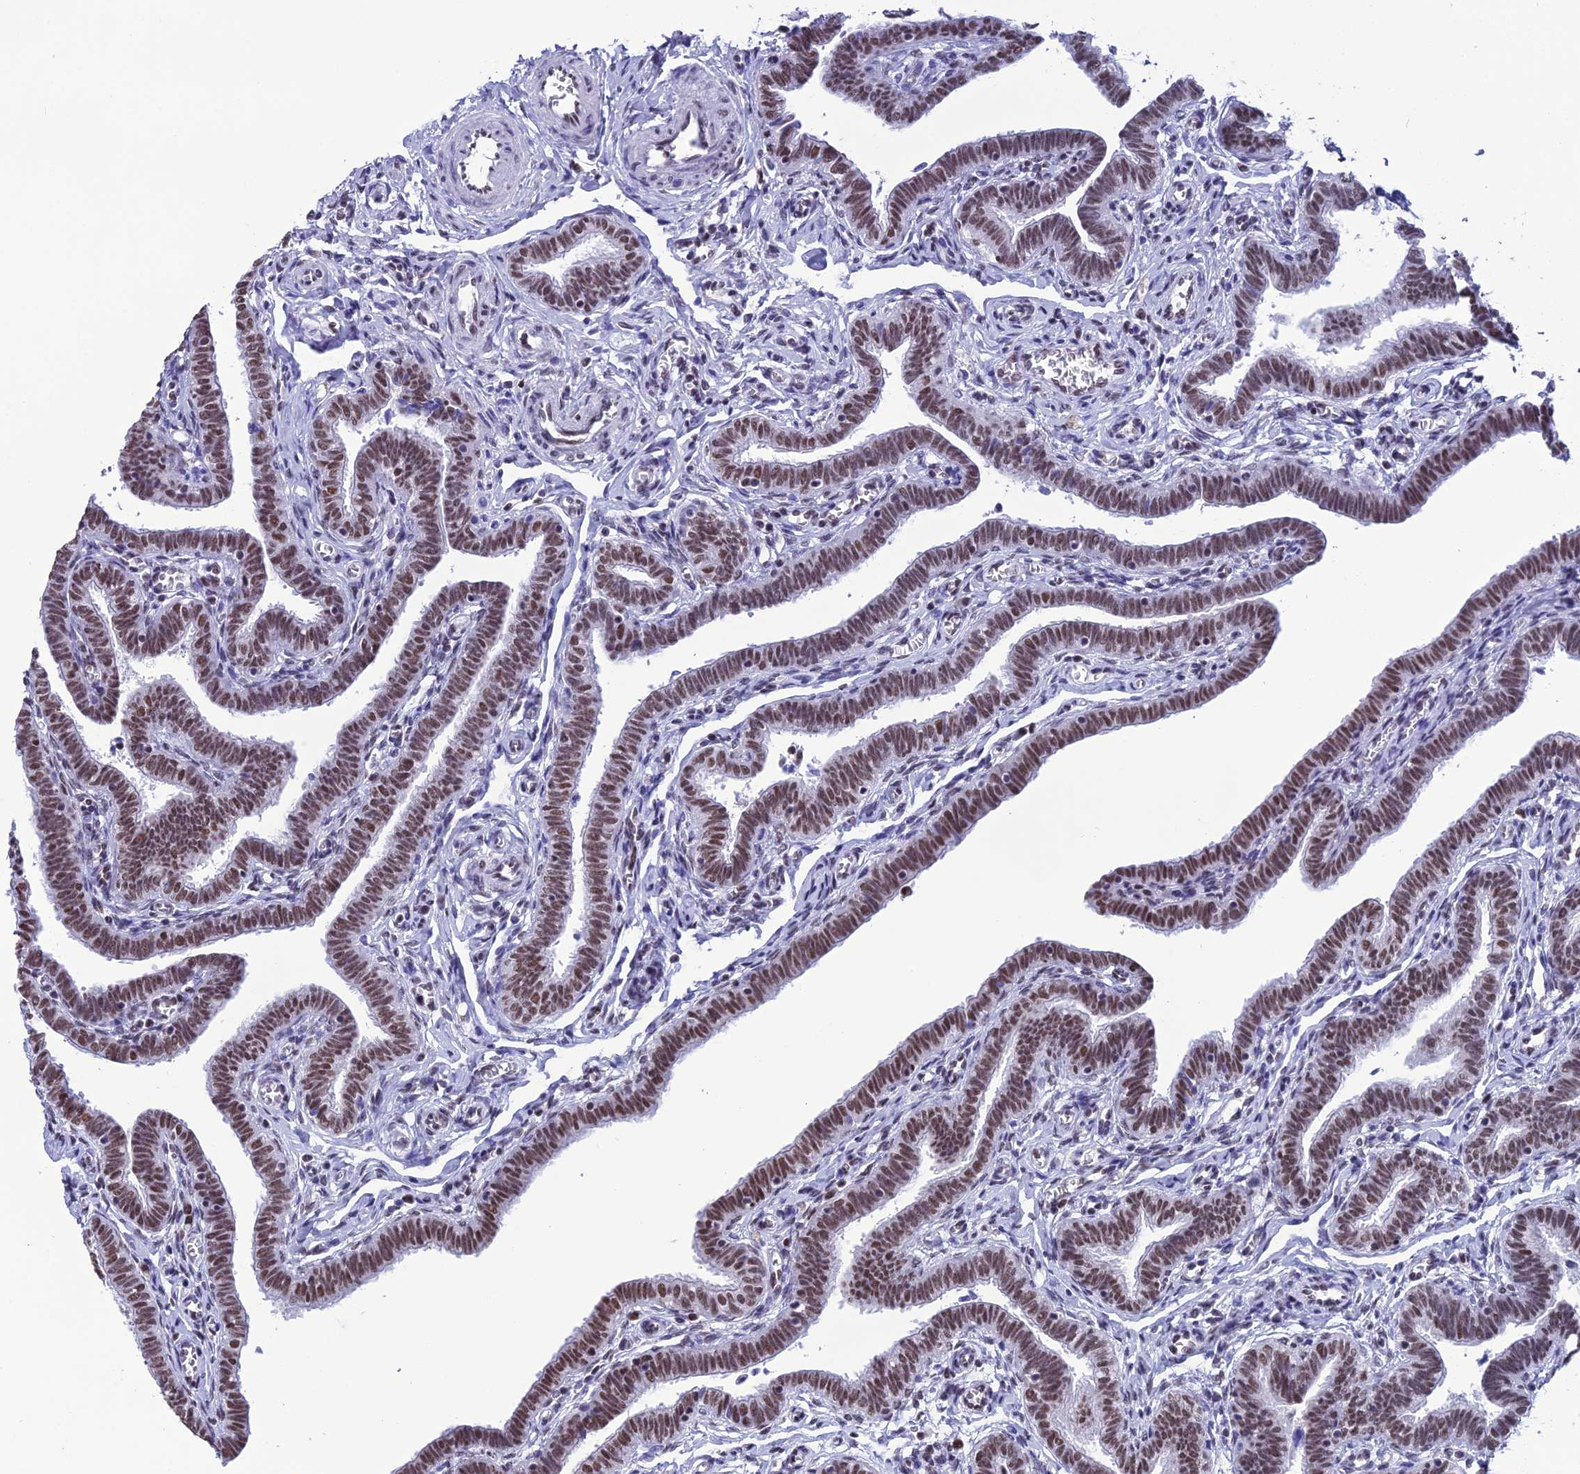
{"staining": {"intensity": "moderate", "quantity": ">75%", "location": "nuclear"}, "tissue": "fallopian tube", "cell_type": "Glandular cells", "image_type": "normal", "snomed": [{"axis": "morphology", "description": "Normal tissue, NOS"}, {"axis": "topography", "description": "Fallopian tube"}], "caption": "Immunohistochemistry (IHC) image of benign fallopian tube: human fallopian tube stained using immunohistochemistry shows medium levels of moderate protein expression localized specifically in the nuclear of glandular cells, appearing as a nuclear brown color.", "gene": "PRAMEF12", "patient": {"sex": "female", "age": 36}}